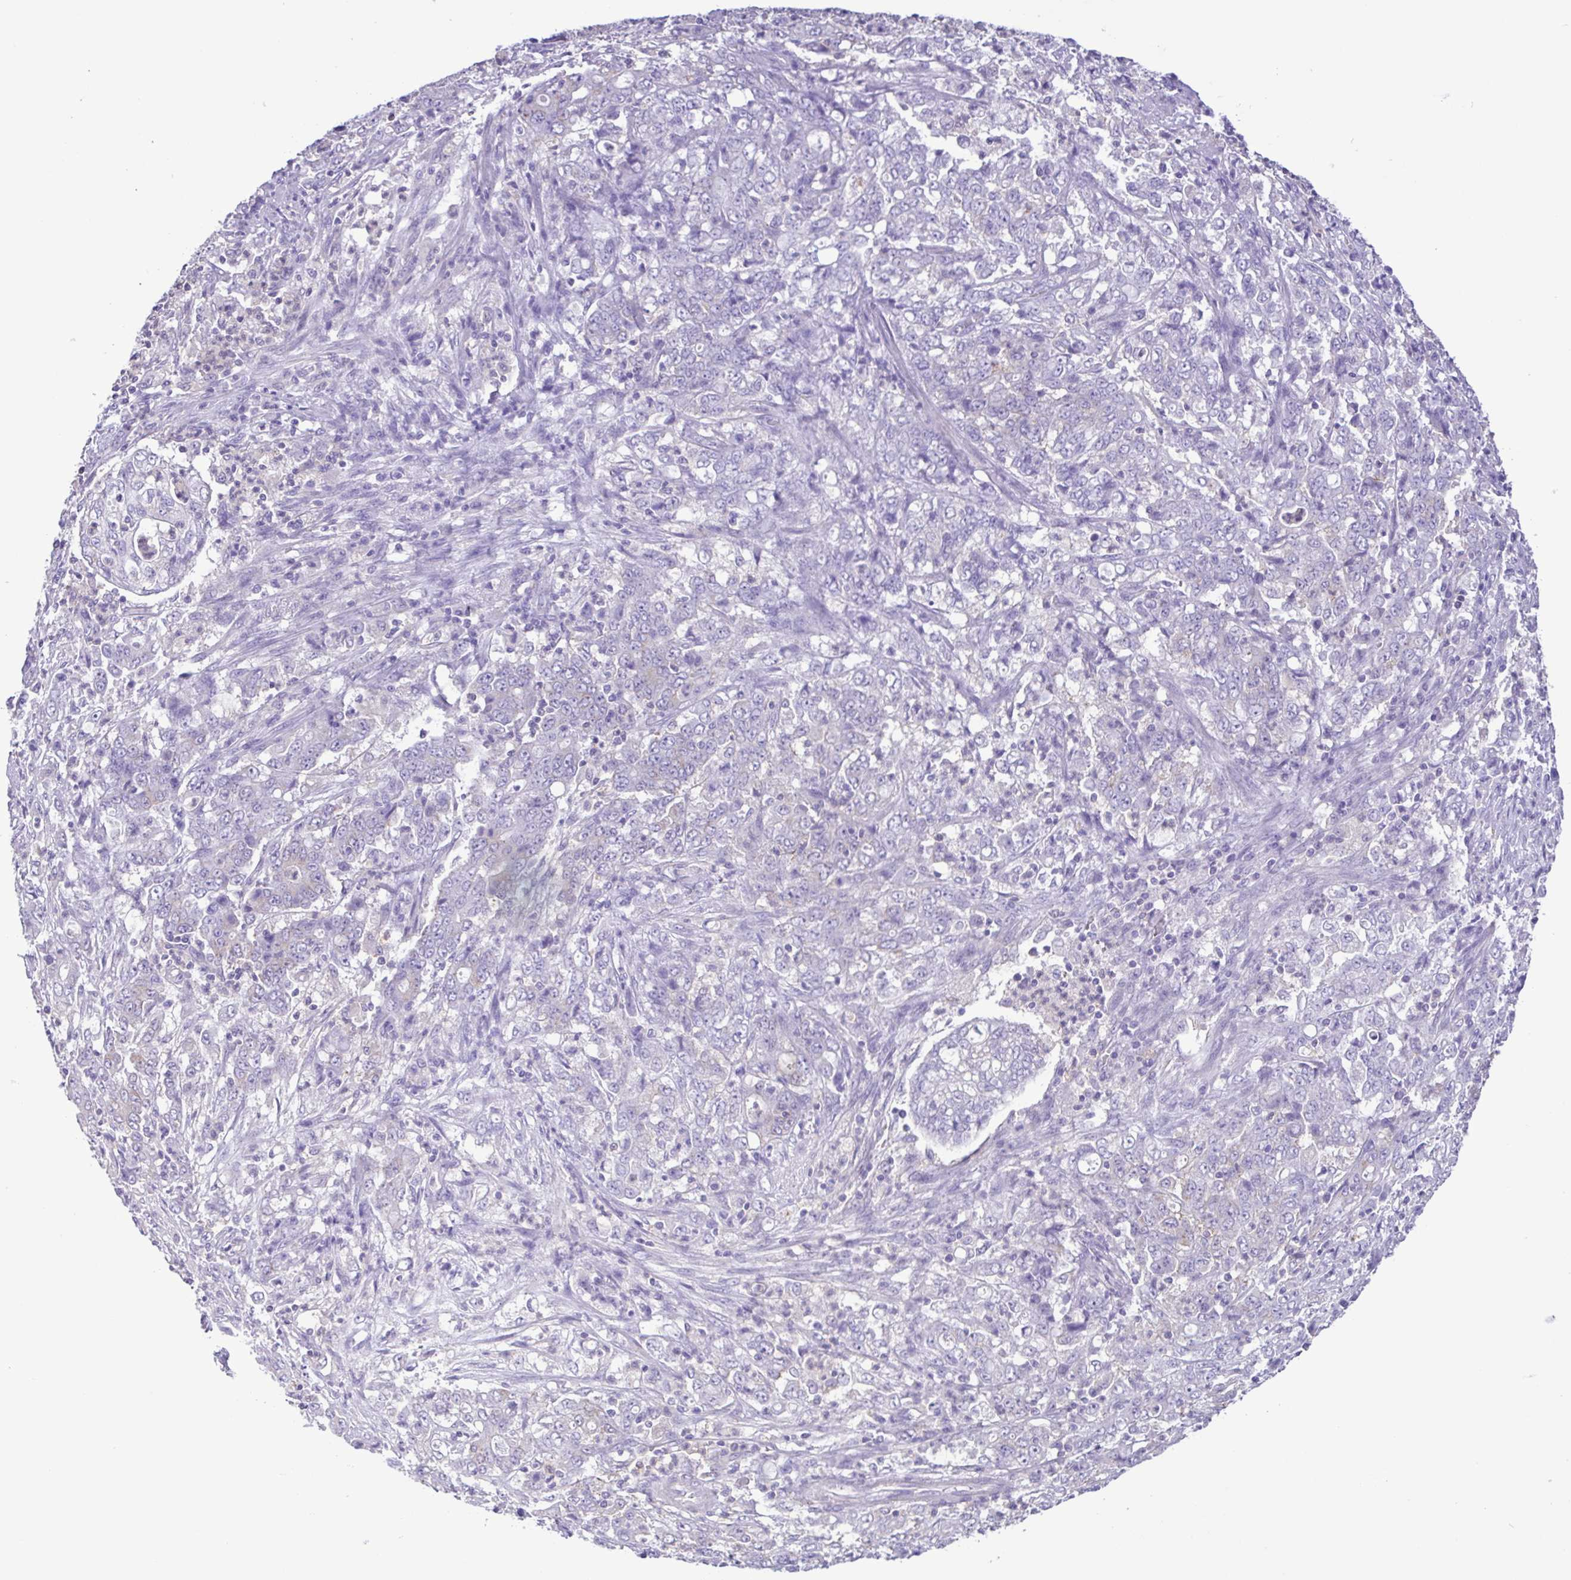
{"staining": {"intensity": "negative", "quantity": "none", "location": "none"}, "tissue": "stomach cancer", "cell_type": "Tumor cells", "image_type": "cancer", "snomed": [{"axis": "morphology", "description": "Adenocarcinoma, NOS"}, {"axis": "topography", "description": "Stomach, lower"}], "caption": "Stomach cancer (adenocarcinoma) was stained to show a protein in brown. There is no significant expression in tumor cells. (Stains: DAB (3,3'-diaminobenzidine) IHC with hematoxylin counter stain, Microscopy: brightfield microscopy at high magnification).", "gene": "CYP17A1", "patient": {"sex": "female", "age": 71}}